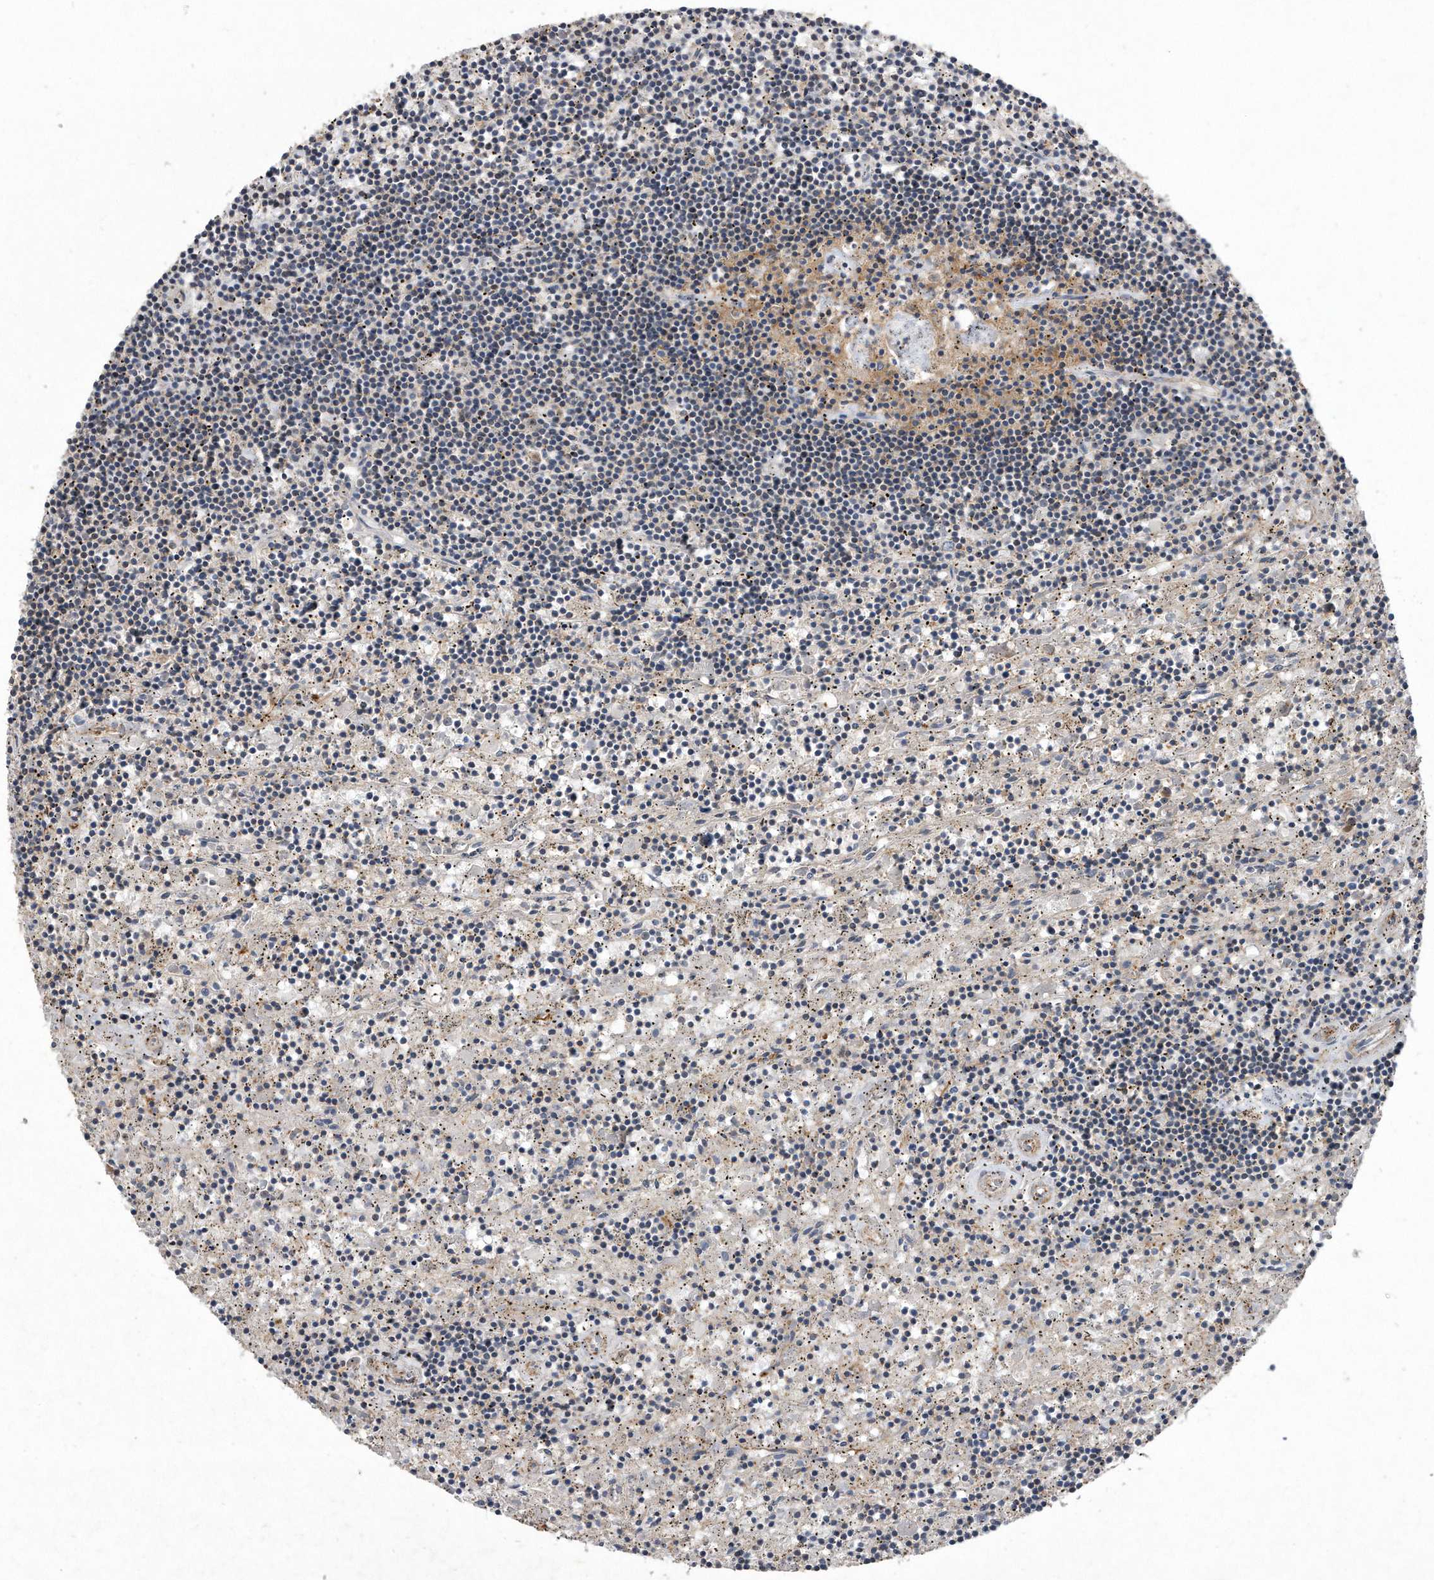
{"staining": {"intensity": "negative", "quantity": "none", "location": "none"}, "tissue": "lymphoma", "cell_type": "Tumor cells", "image_type": "cancer", "snomed": [{"axis": "morphology", "description": "Malignant lymphoma, non-Hodgkin's type, Low grade"}, {"axis": "topography", "description": "Spleen"}], "caption": "An immunohistochemistry image of lymphoma is shown. There is no staining in tumor cells of lymphoma. (IHC, brightfield microscopy, high magnification).", "gene": "PGBD2", "patient": {"sex": "male", "age": 76}}